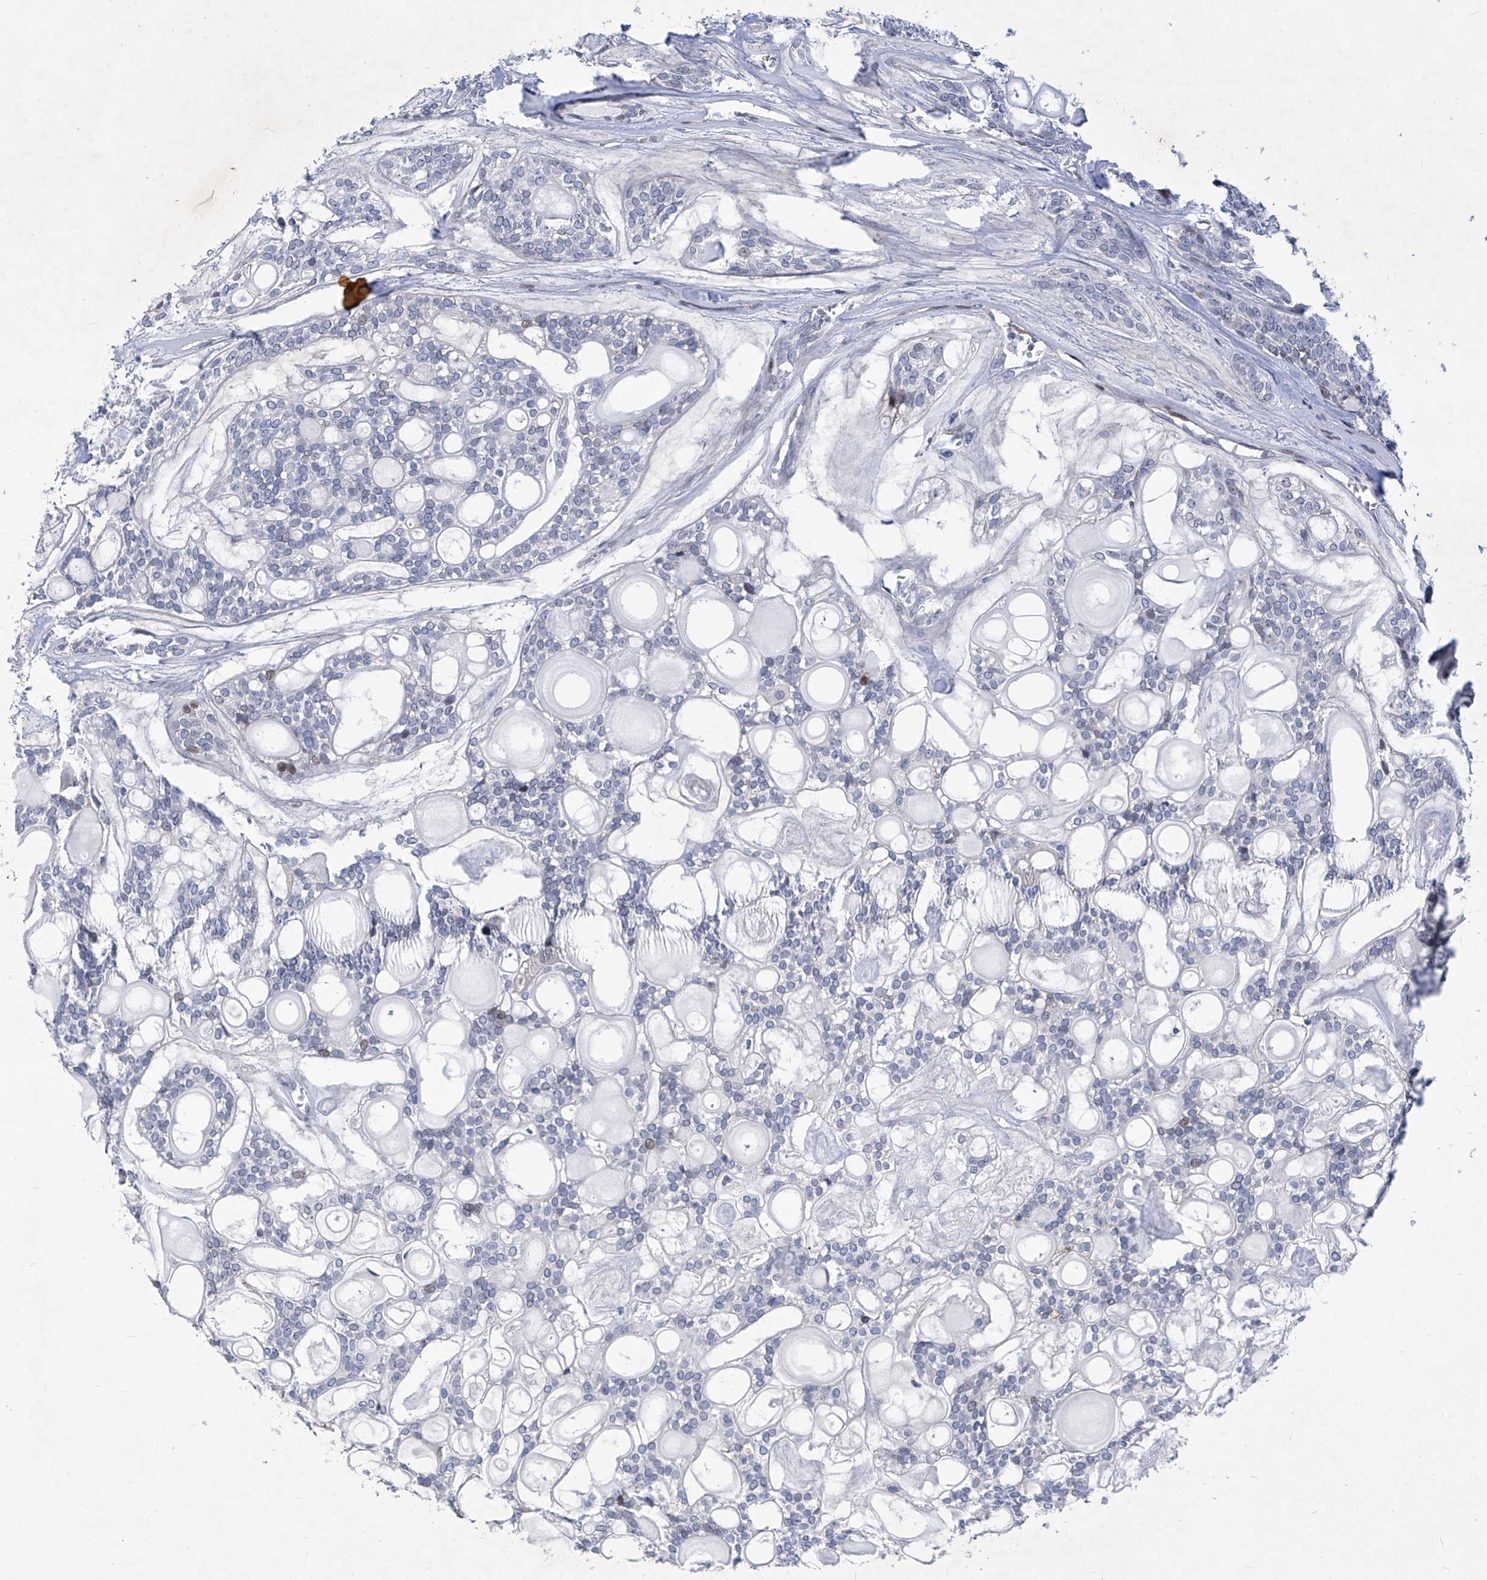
{"staining": {"intensity": "negative", "quantity": "none", "location": "none"}, "tissue": "head and neck cancer", "cell_type": "Tumor cells", "image_type": "cancer", "snomed": [{"axis": "morphology", "description": "Adenocarcinoma, NOS"}, {"axis": "topography", "description": "Head-Neck"}], "caption": "A micrograph of adenocarcinoma (head and neck) stained for a protein reveals no brown staining in tumor cells.", "gene": "NUFIP1", "patient": {"sex": "male", "age": 66}}